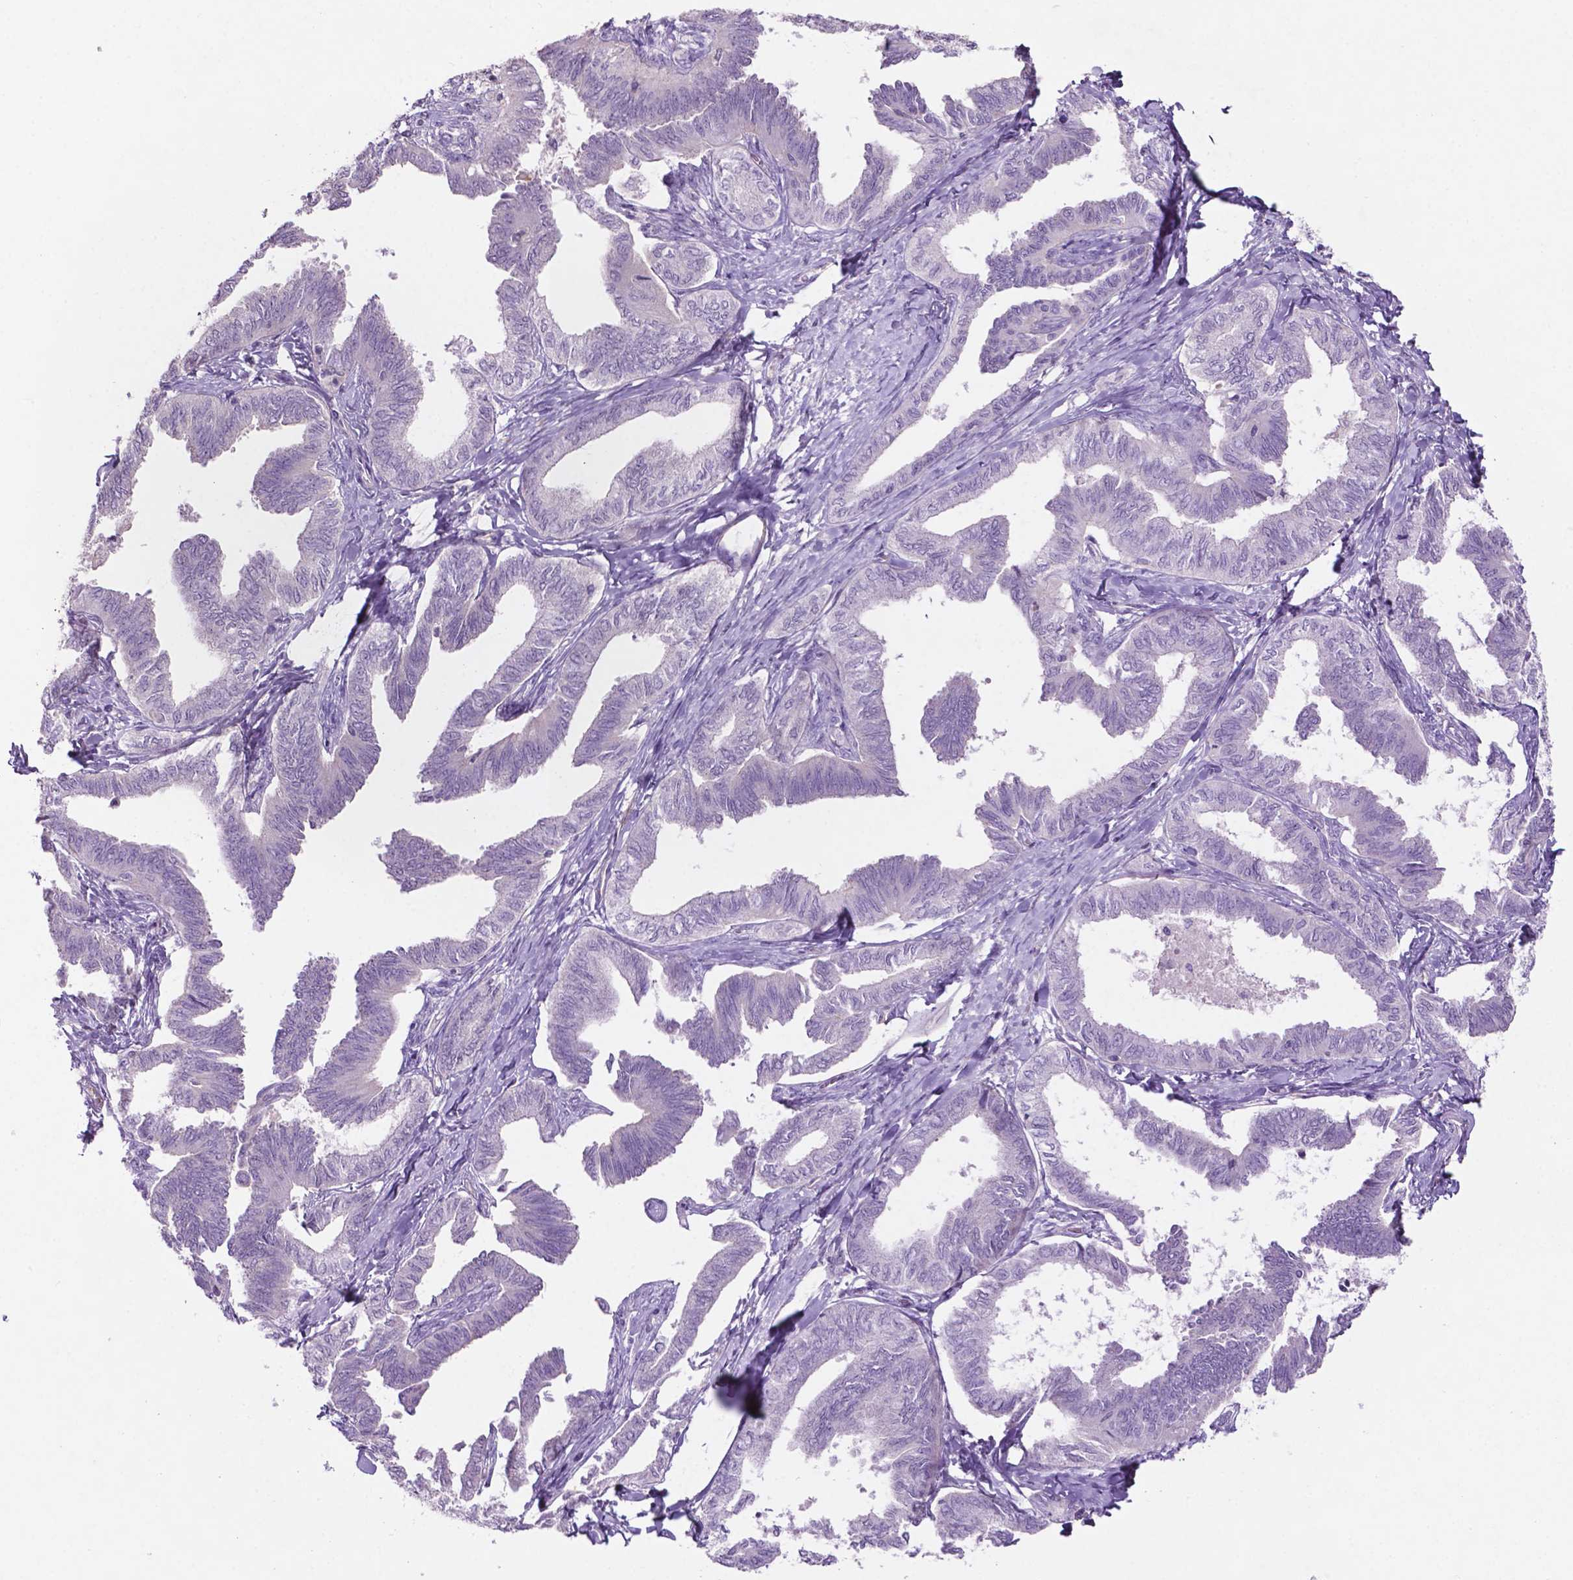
{"staining": {"intensity": "negative", "quantity": "none", "location": "none"}, "tissue": "ovarian cancer", "cell_type": "Tumor cells", "image_type": "cancer", "snomed": [{"axis": "morphology", "description": "Carcinoma, endometroid"}, {"axis": "topography", "description": "Ovary"}], "caption": "Immunohistochemistry (IHC) image of neoplastic tissue: human endometroid carcinoma (ovarian) stained with DAB (3,3'-diaminobenzidine) reveals no significant protein positivity in tumor cells.", "gene": "ARL5C", "patient": {"sex": "female", "age": 70}}